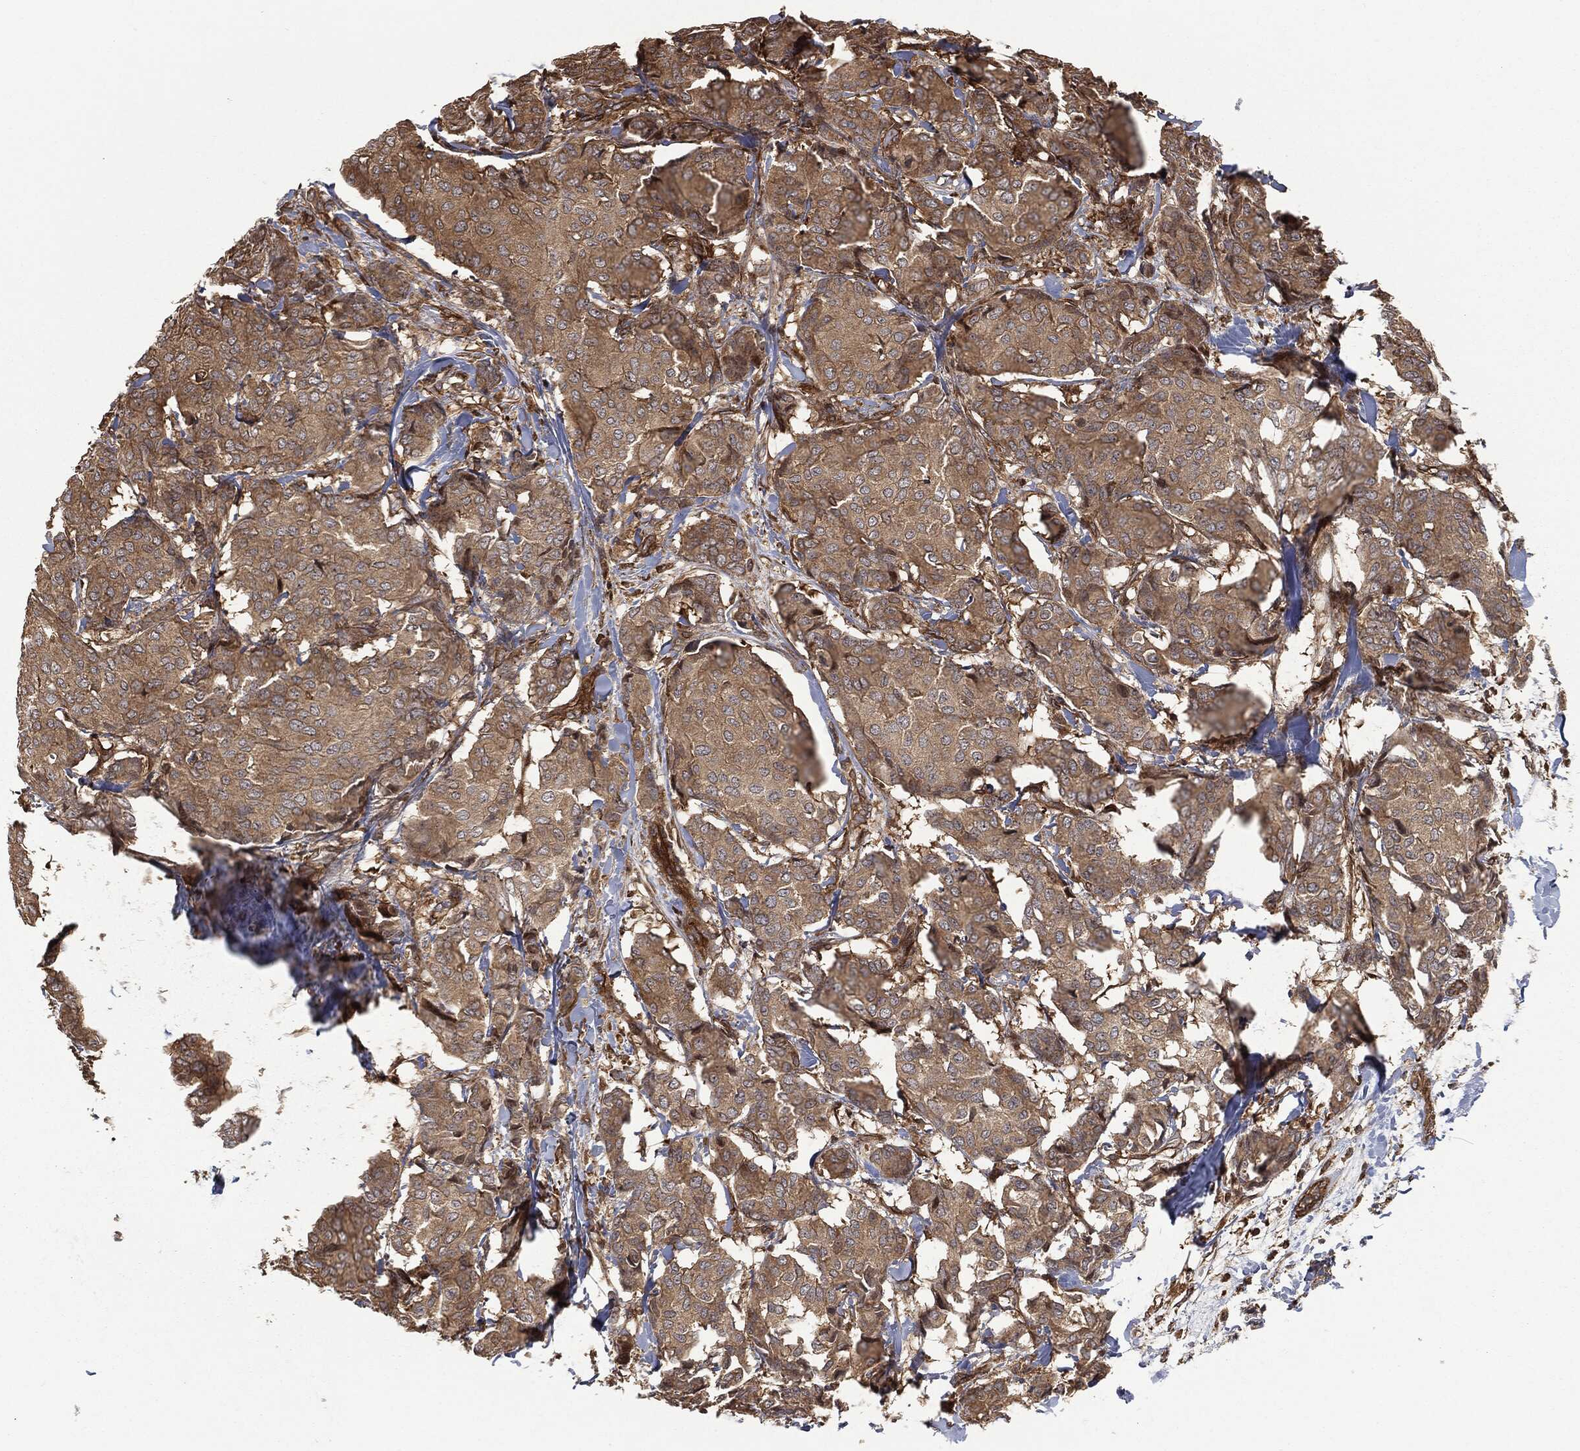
{"staining": {"intensity": "moderate", "quantity": ">75%", "location": "cytoplasmic/membranous"}, "tissue": "breast cancer", "cell_type": "Tumor cells", "image_type": "cancer", "snomed": [{"axis": "morphology", "description": "Duct carcinoma"}, {"axis": "topography", "description": "Breast"}], "caption": "Immunohistochemical staining of human breast cancer (infiltrating ductal carcinoma) exhibits medium levels of moderate cytoplasmic/membranous protein staining in about >75% of tumor cells. The protein of interest is shown in brown color, while the nuclei are stained blue.", "gene": "RFTN1", "patient": {"sex": "female", "age": 75}}